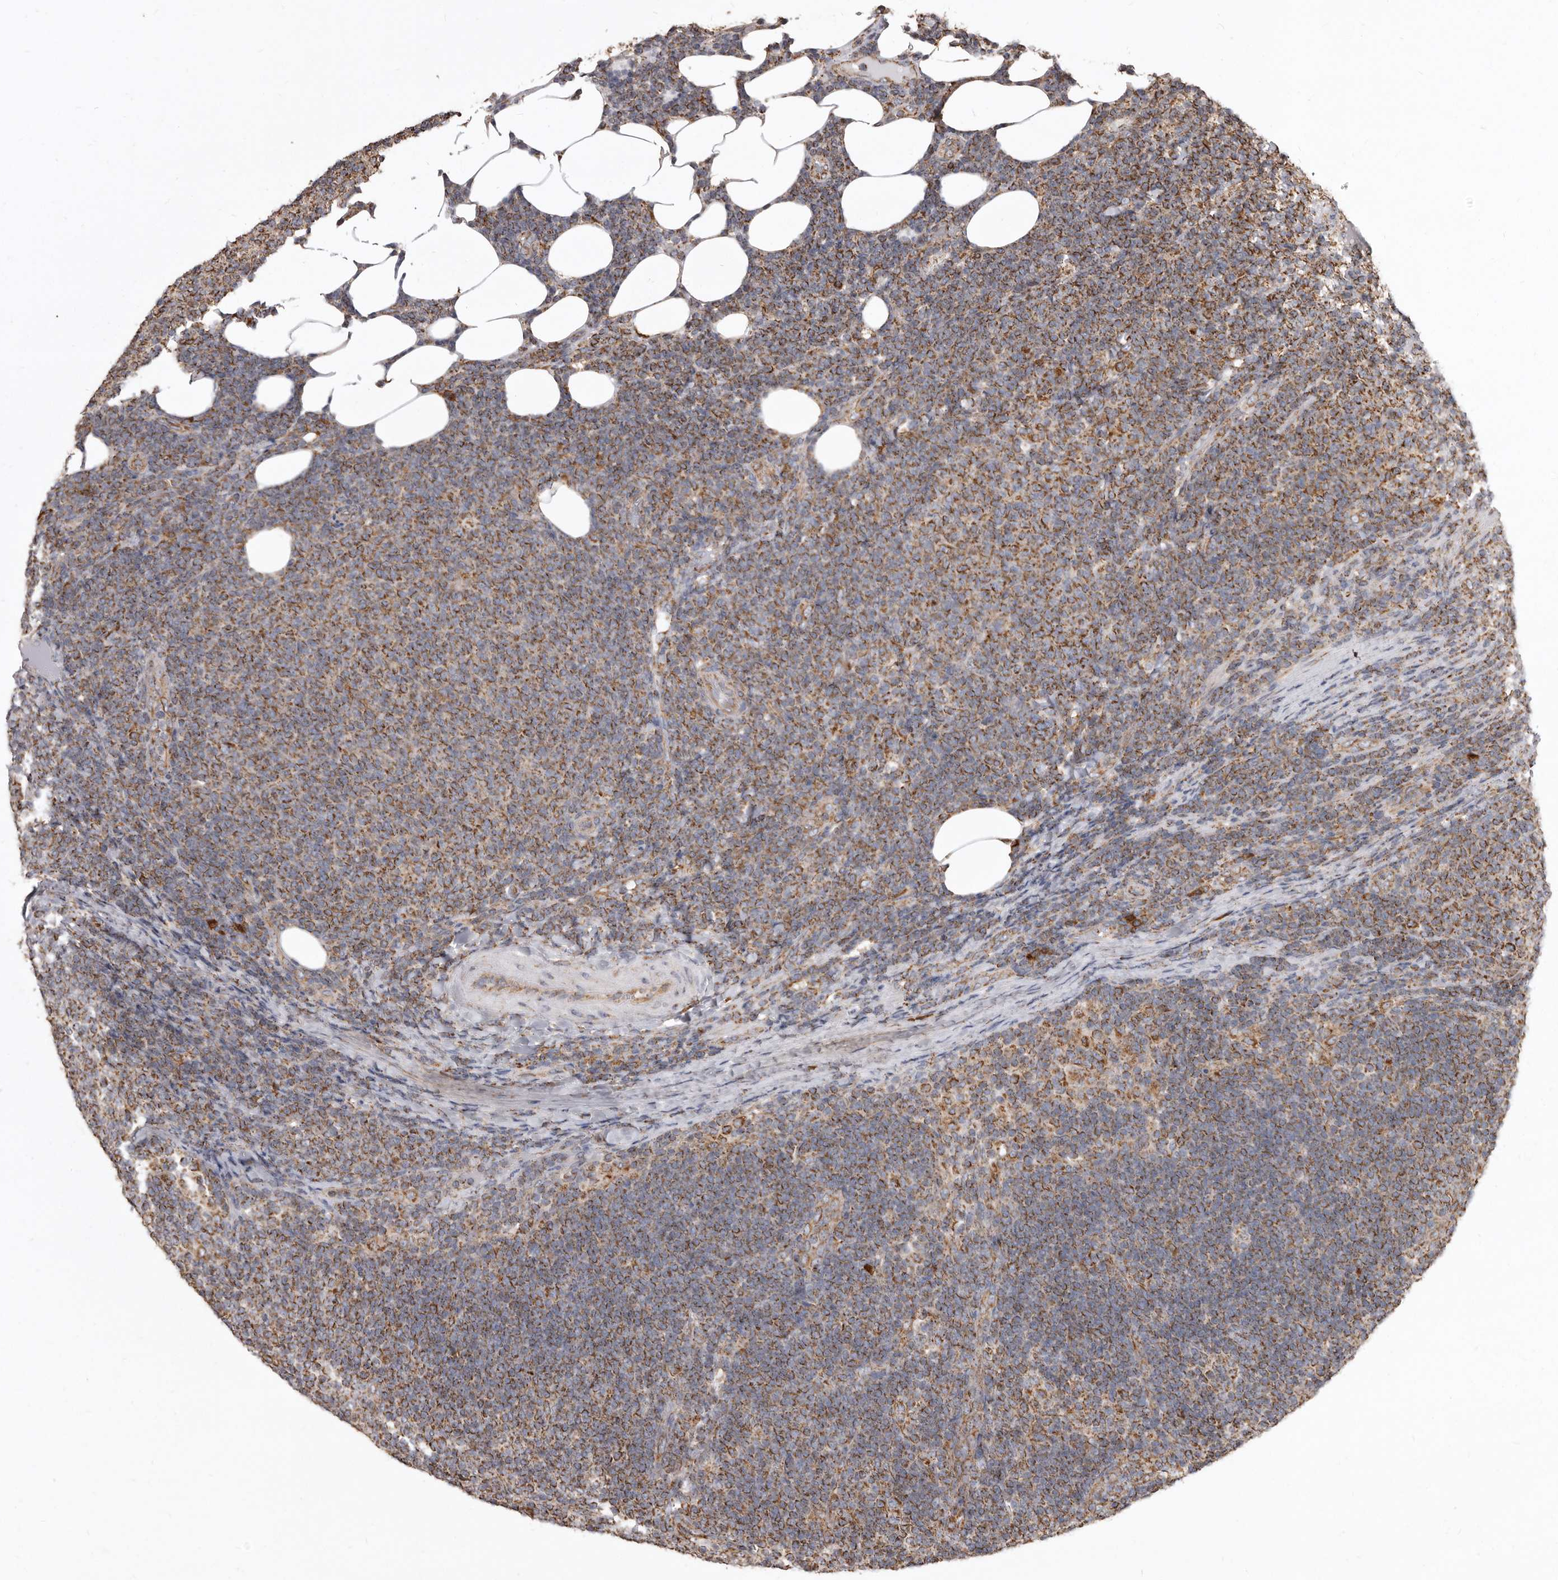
{"staining": {"intensity": "moderate", "quantity": ">75%", "location": "cytoplasmic/membranous"}, "tissue": "lymphoma", "cell_type": "Tumor cells", "image_type": "cancer", "snomed": [{"axis": "morphology", "description": "Malignant lymphoma, non-Hodgkin's type, Low grade"}, {"axis": "topography", "description": "Lymph node"}], "caption": "Immunohistochemistry of lymphoma reveals medium levels of moderate cytoplasmic/membranous positivity in approximately >75% of tumor cells. The staining was performed using DAB, with brown indicating positive protein expression. Nuclei are stained blue with hematoxylin.", "gene": "CDK5RAP3", "patient": {"sex": "male", "age": 66}}